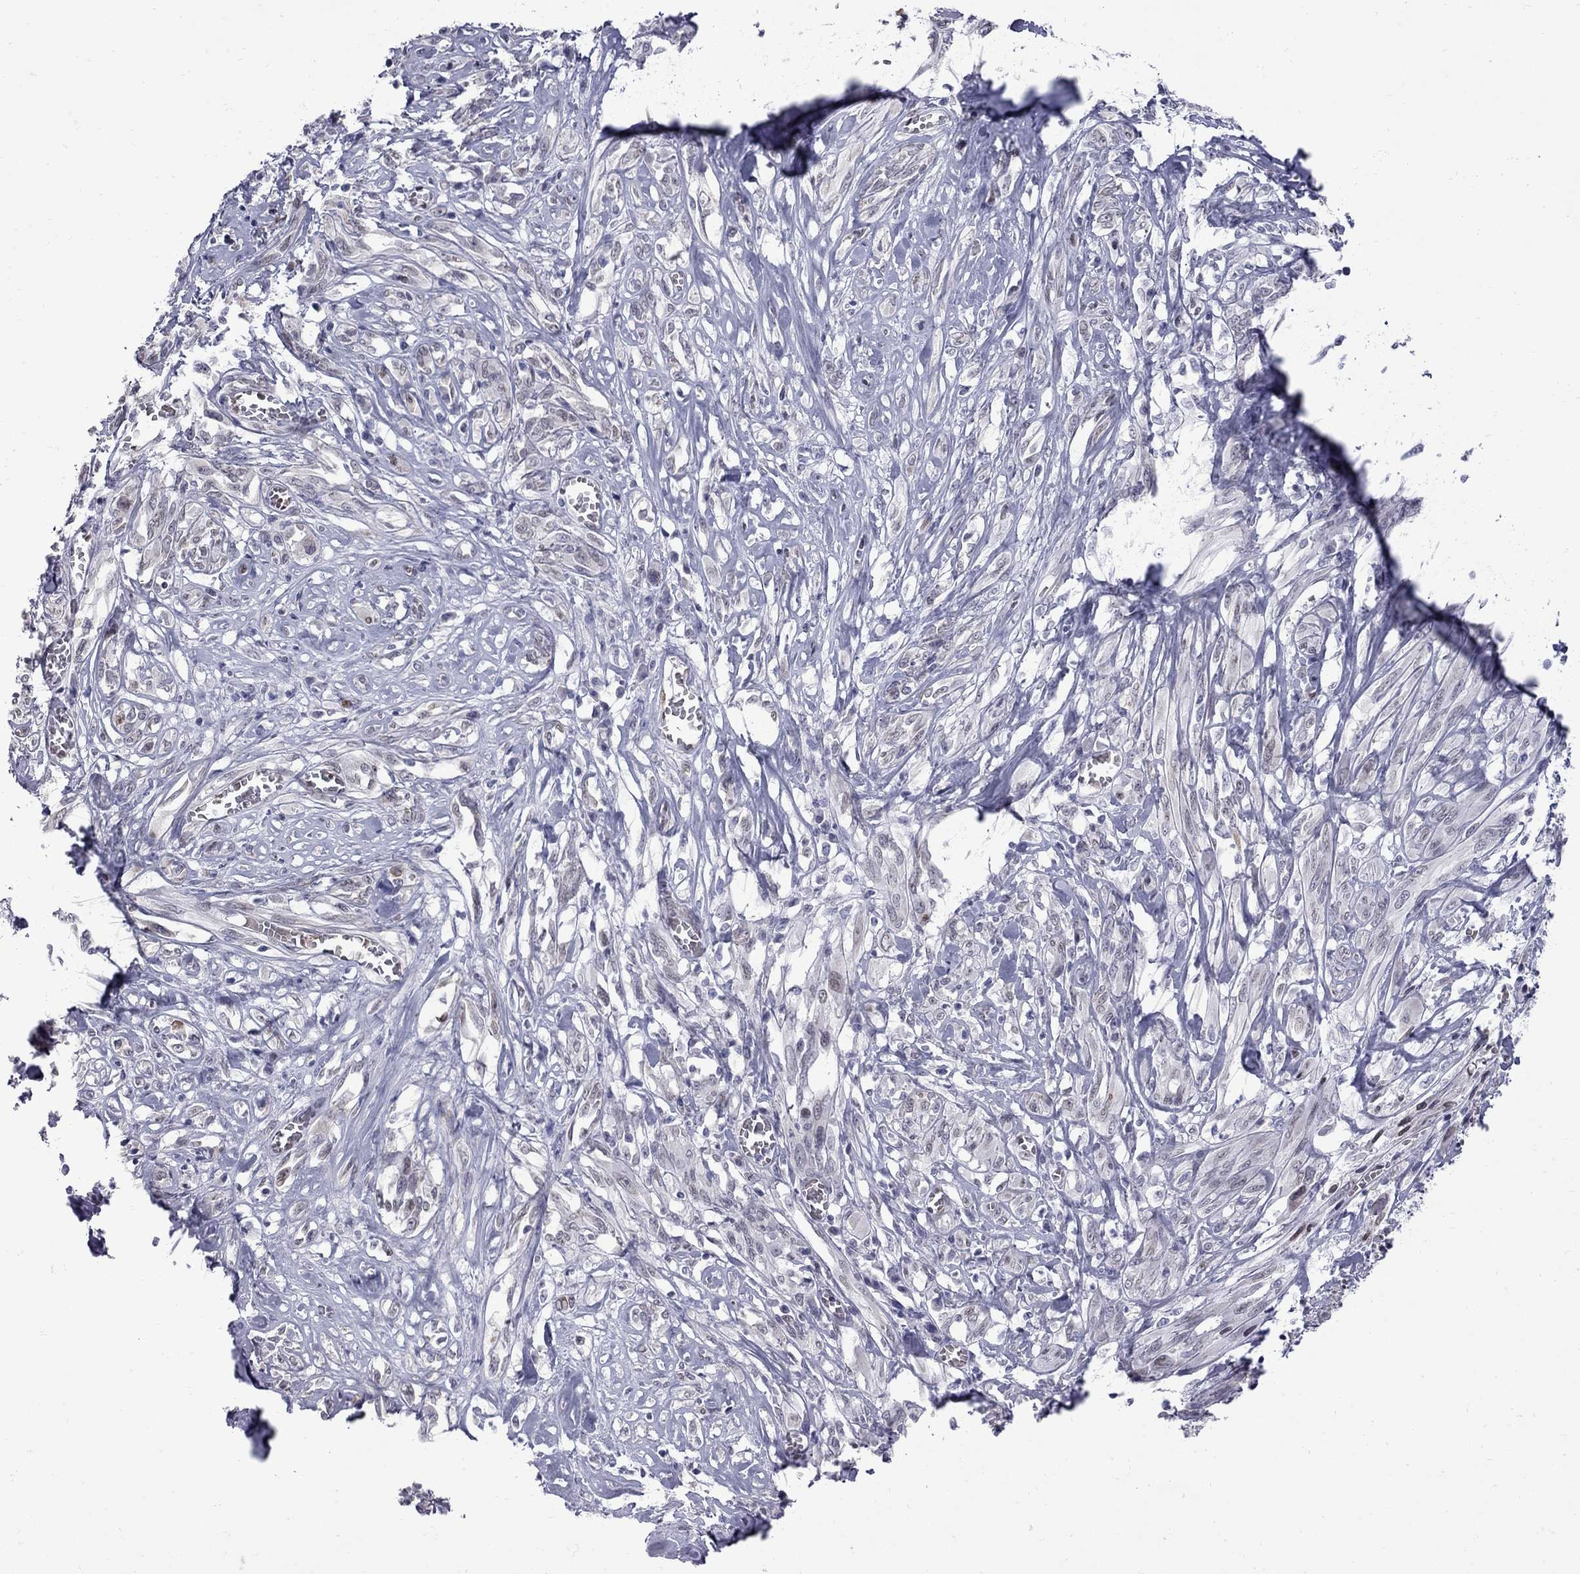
{"staining": {"intensity": "weak", "quantity": "<25%", "location": "cytoplasmic/membranous,nuclear"}, "tissue": "melanoma", "cell_type": "Tumor cells", "image_type": "cancer", "snomed": [{"axis": "morphology", "description": "Malignant melanoma, NOS"}, {"axis": "topography", "description": "Skin"}], "caption": "Image shows no significant protein positivity in tumor cells of melanoma.", "gene": "CLTCL1", "patient": {"sex": "female", "age": 91}}